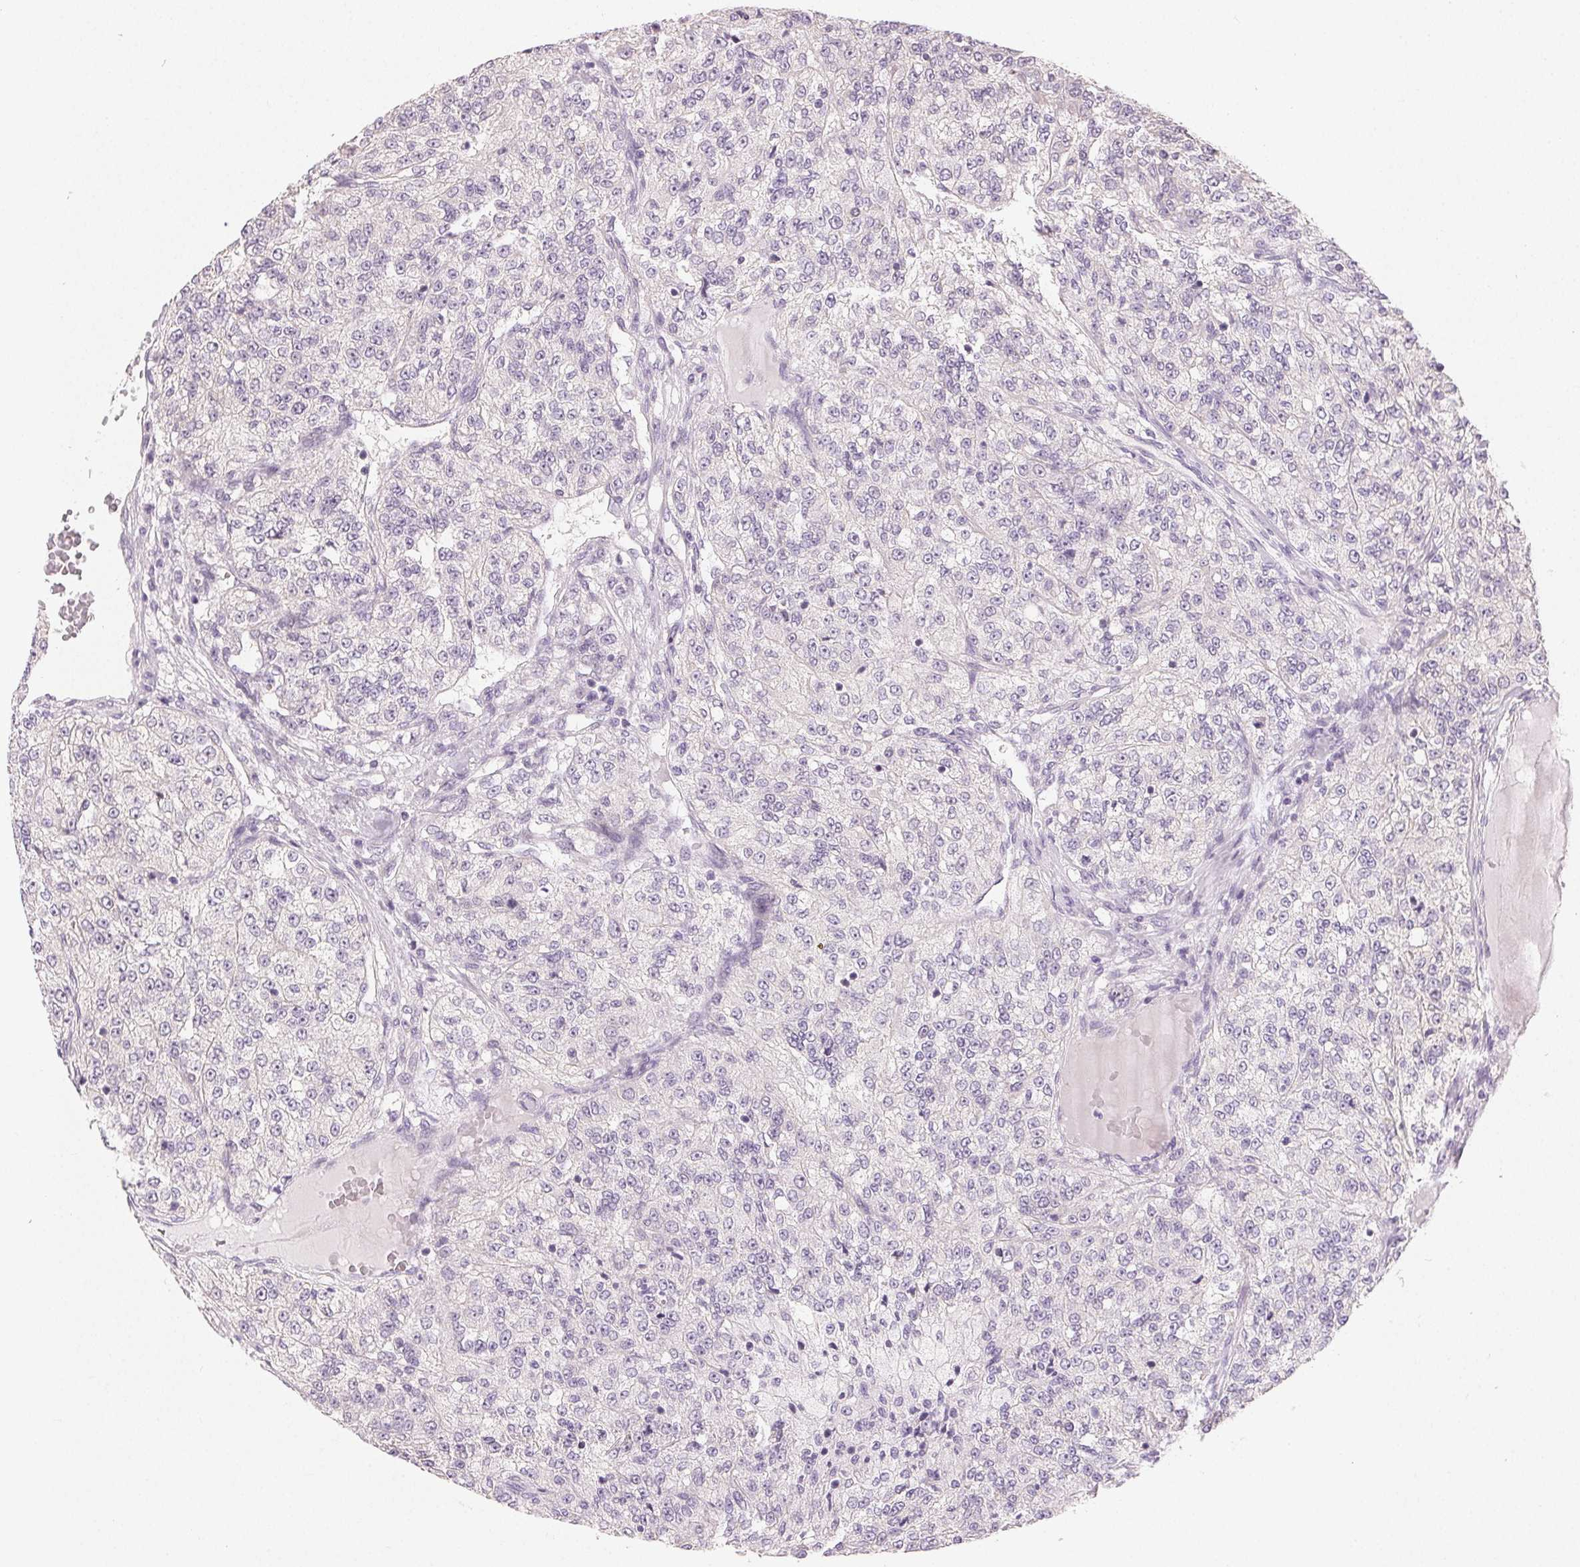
{"staining": {"intensity": "negative", "quantity": "none", "location": "none"}, "tissue": "renal cancer", "cell_type": "Tumor cells", "image_type": "cancer", "snomed": [{"axis": "morphology", "description": "Adenocarcinoma, NOS"}, {"axis": "topography", "description": "Kidney"}], "caption": "Renal cancer was stained to show a protein in brown. There is no significant expression in tumor cells. The staining was performed using DAB (3,3'-diaminobenzidine) to visualize the protein expression in brown, while the nuclei were stained in blue with hematoxylin (Magnification: 20x).", "gene": "MYBL1", "patient": {"sex": "female", "age": 63}}